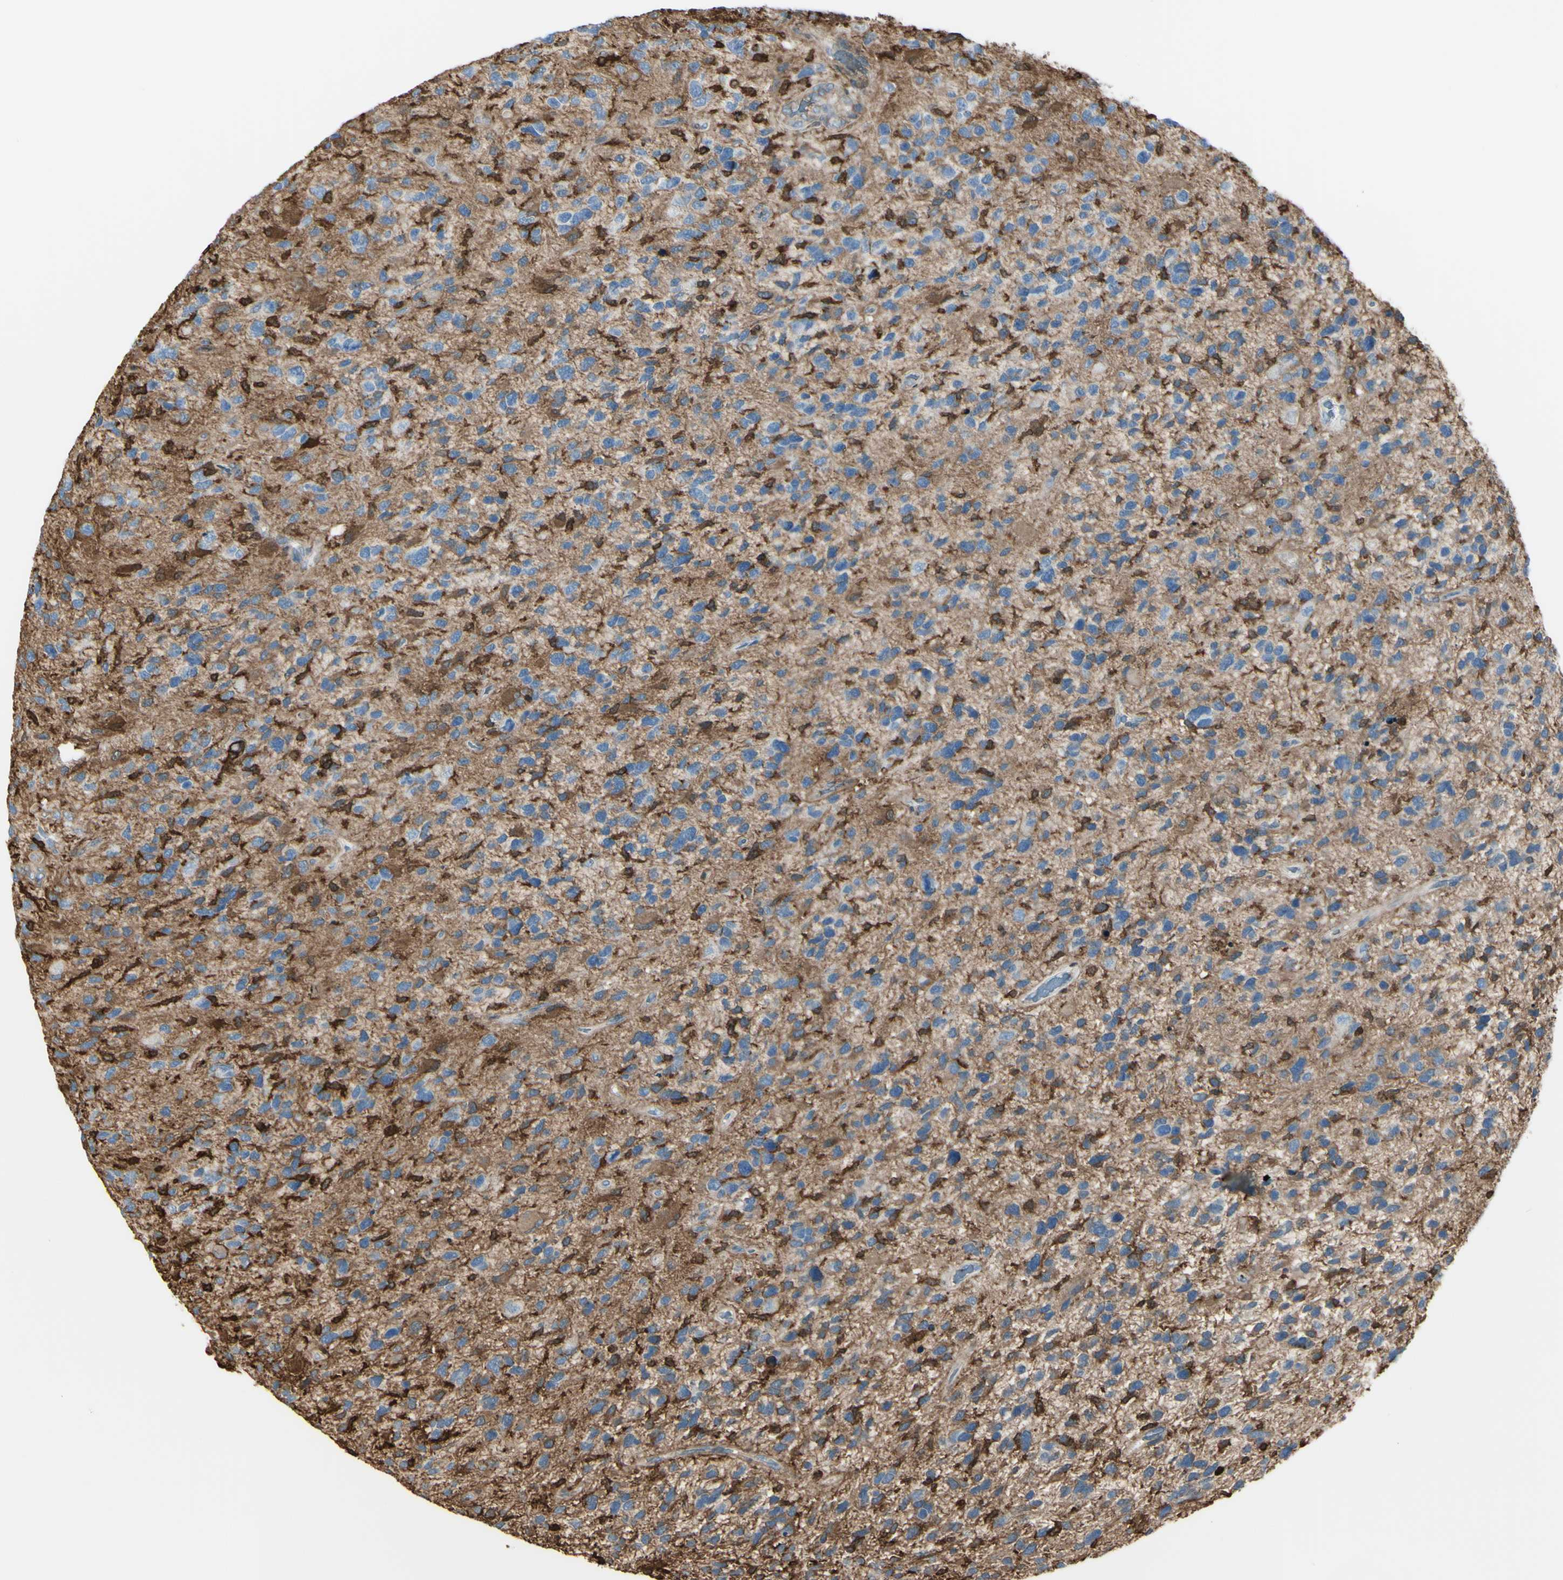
{"staining": {"intensity": "negative", "quantity": "none", "location": "none"}, "tissue": "glioma", "cell_type": "Tumor cells", "image_type": "cancer", "snomed": [{"axis": "morphology", "description": "Glioma, malignant, High grade"}, {"axis": "topography", "description": "Brain"}], "caption": "This photomicrograph is of malignant glioma (high-grade) stained with immunohistochemistry to label a protein in brown with the nuclei are counter-stained blue. There is no positivity in tumor cells.", "gene": "GSN", "patient": {"sex": "female", "age": 58}}